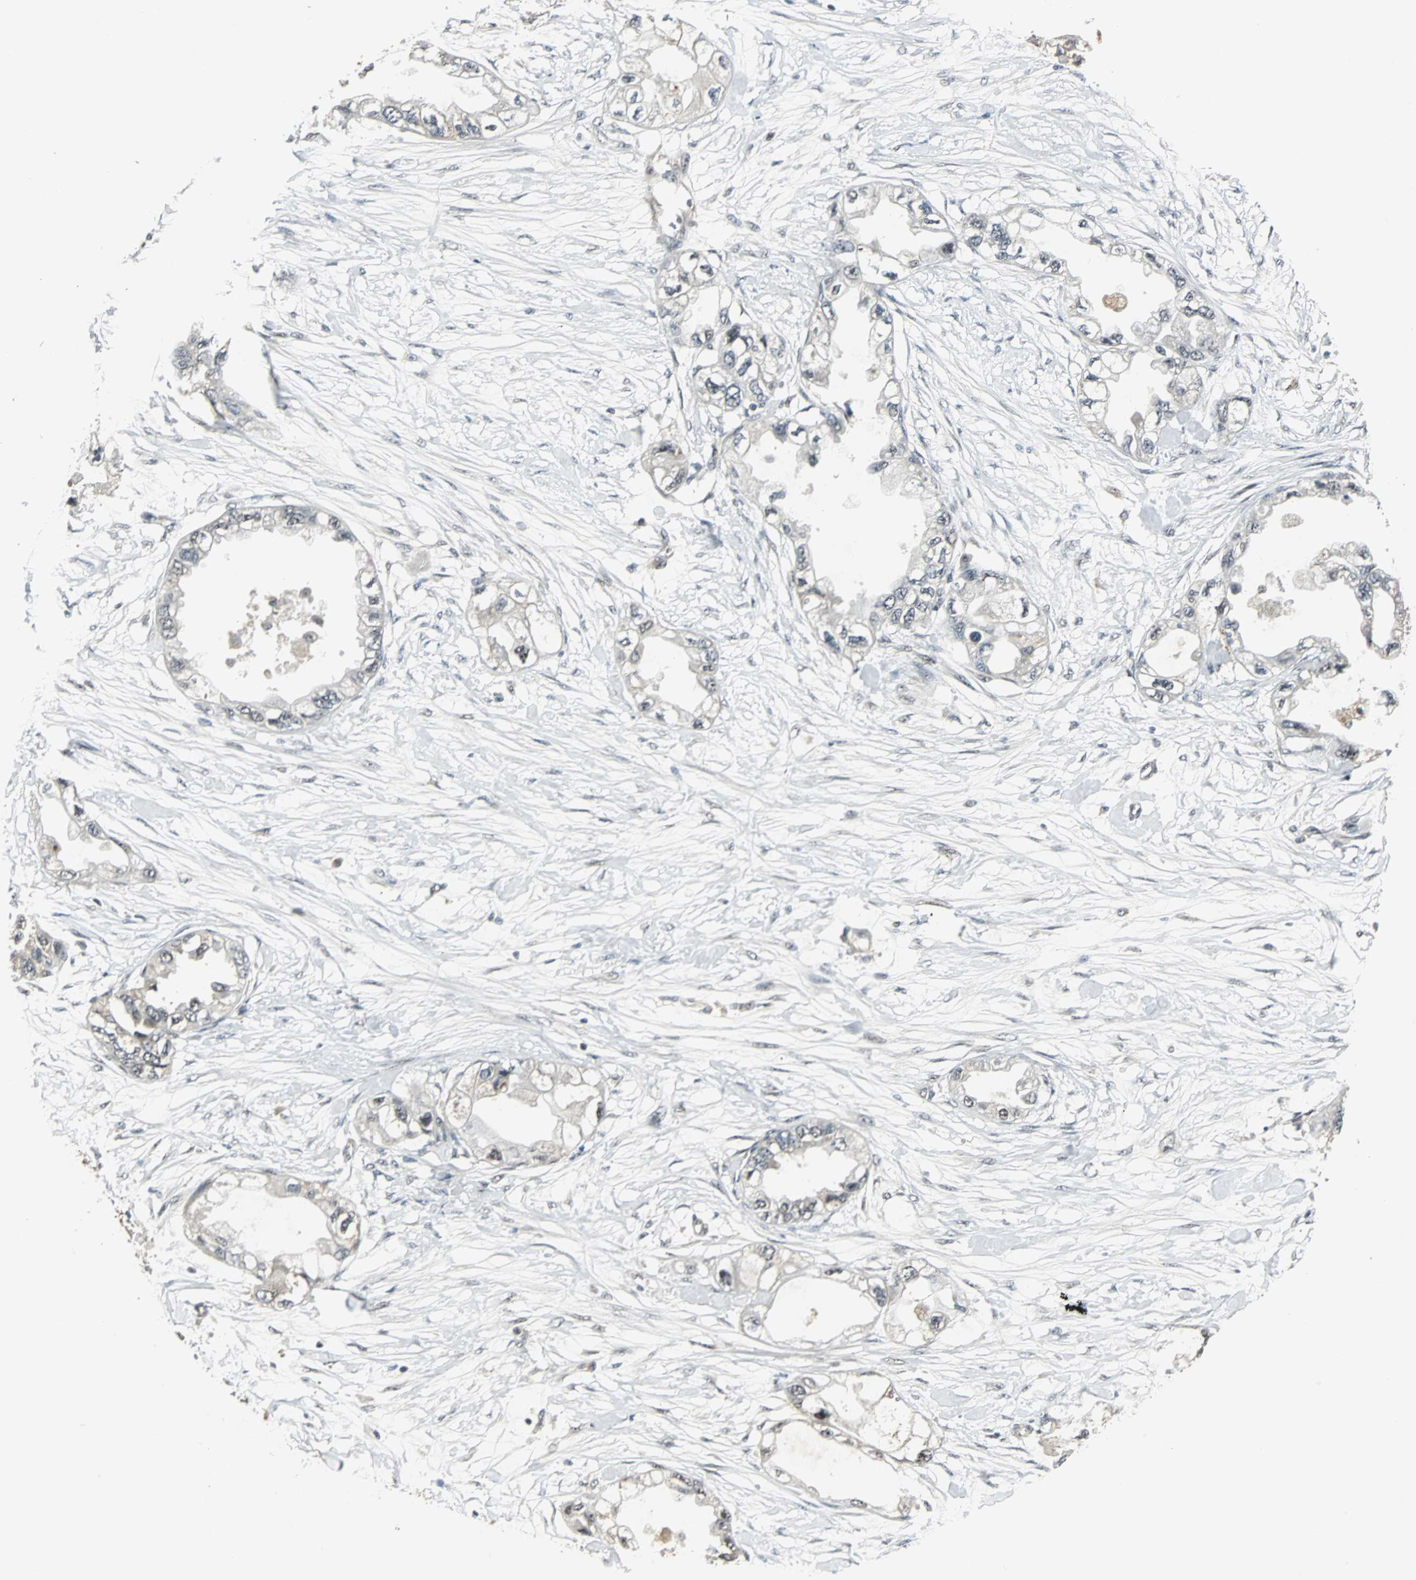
{"staining": {"intensity": "negative", "quantity": "none", "location": "none"}, "tissue": "endometrial cancer", "cell_type": "Tumor cells", "image_type": "cancer", "snomed": [{"axis": "morphology", "description": "Adenocarcinoma, NOS"}, {"axis": "topography", "description": "Endometrium"}], "caption": "Adenocarcinoma (endometrial) was stained to show a protein in brown. There is no significant expression in tumor cells. (DAB immunohistochemistry with hematoxylin counter stain).", "gene": "MED4", "patient": {"sex": "female", "age": 67}}